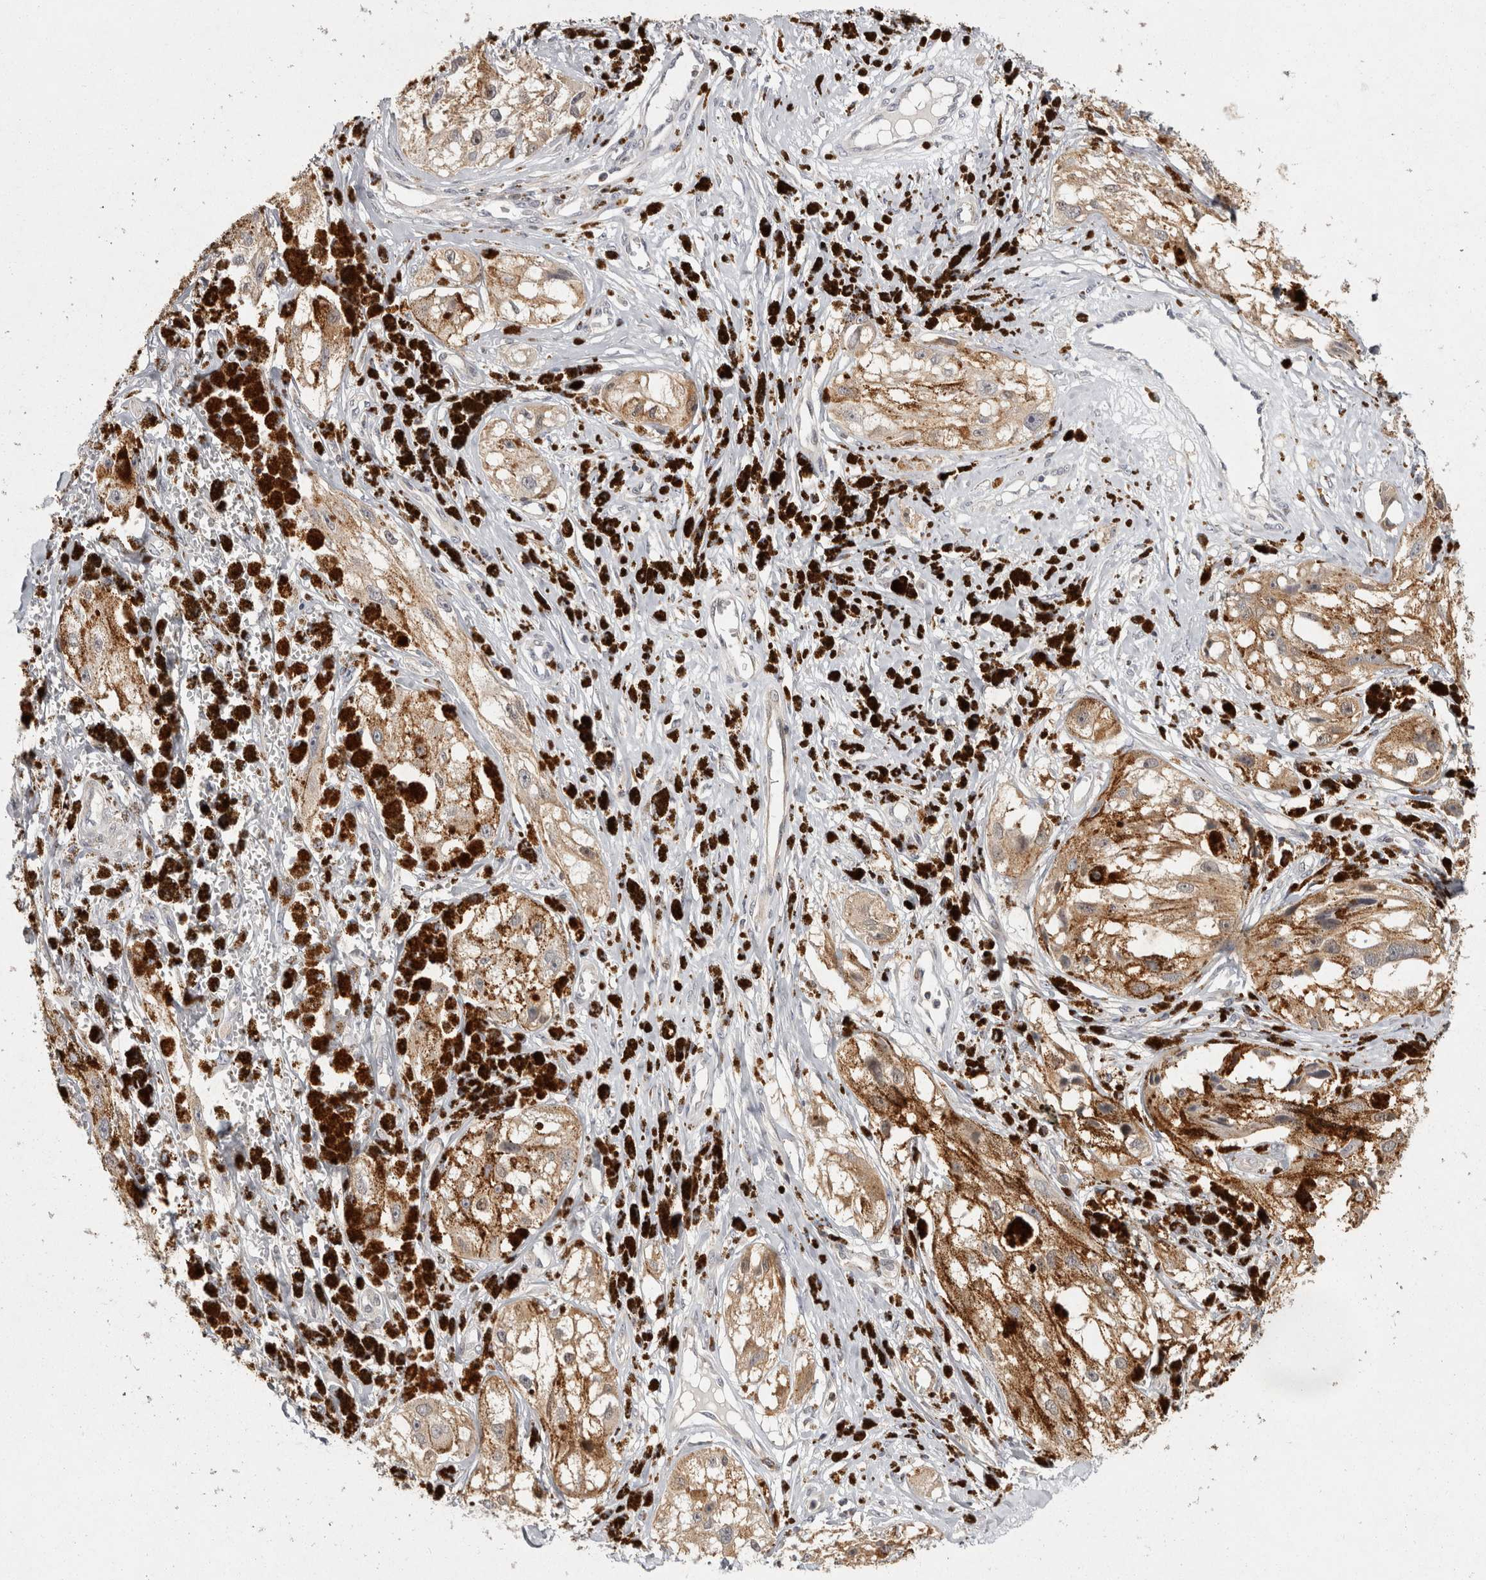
{"staining": {"intensity": "weak", "quantity": "25%-75%", "location": "cytoplasmic/membranous"}, "tissue": "melanoma", "cell_type": "Tumor cells", "image_type": "cancer", "snomed": [{"axis": "morphology", "description": "Malignant melanoma, NOS"}, {"axis": "topography", "description": "Skin"}], "caption": "Human malignant melanoma stained with a brown dye demonstrates weak cytoplasmic/membranous positive staining in approximately 25%-75% of tumor cells.", "gene": "ACAT2", "patient": {"sex": "male", "age": 88}}